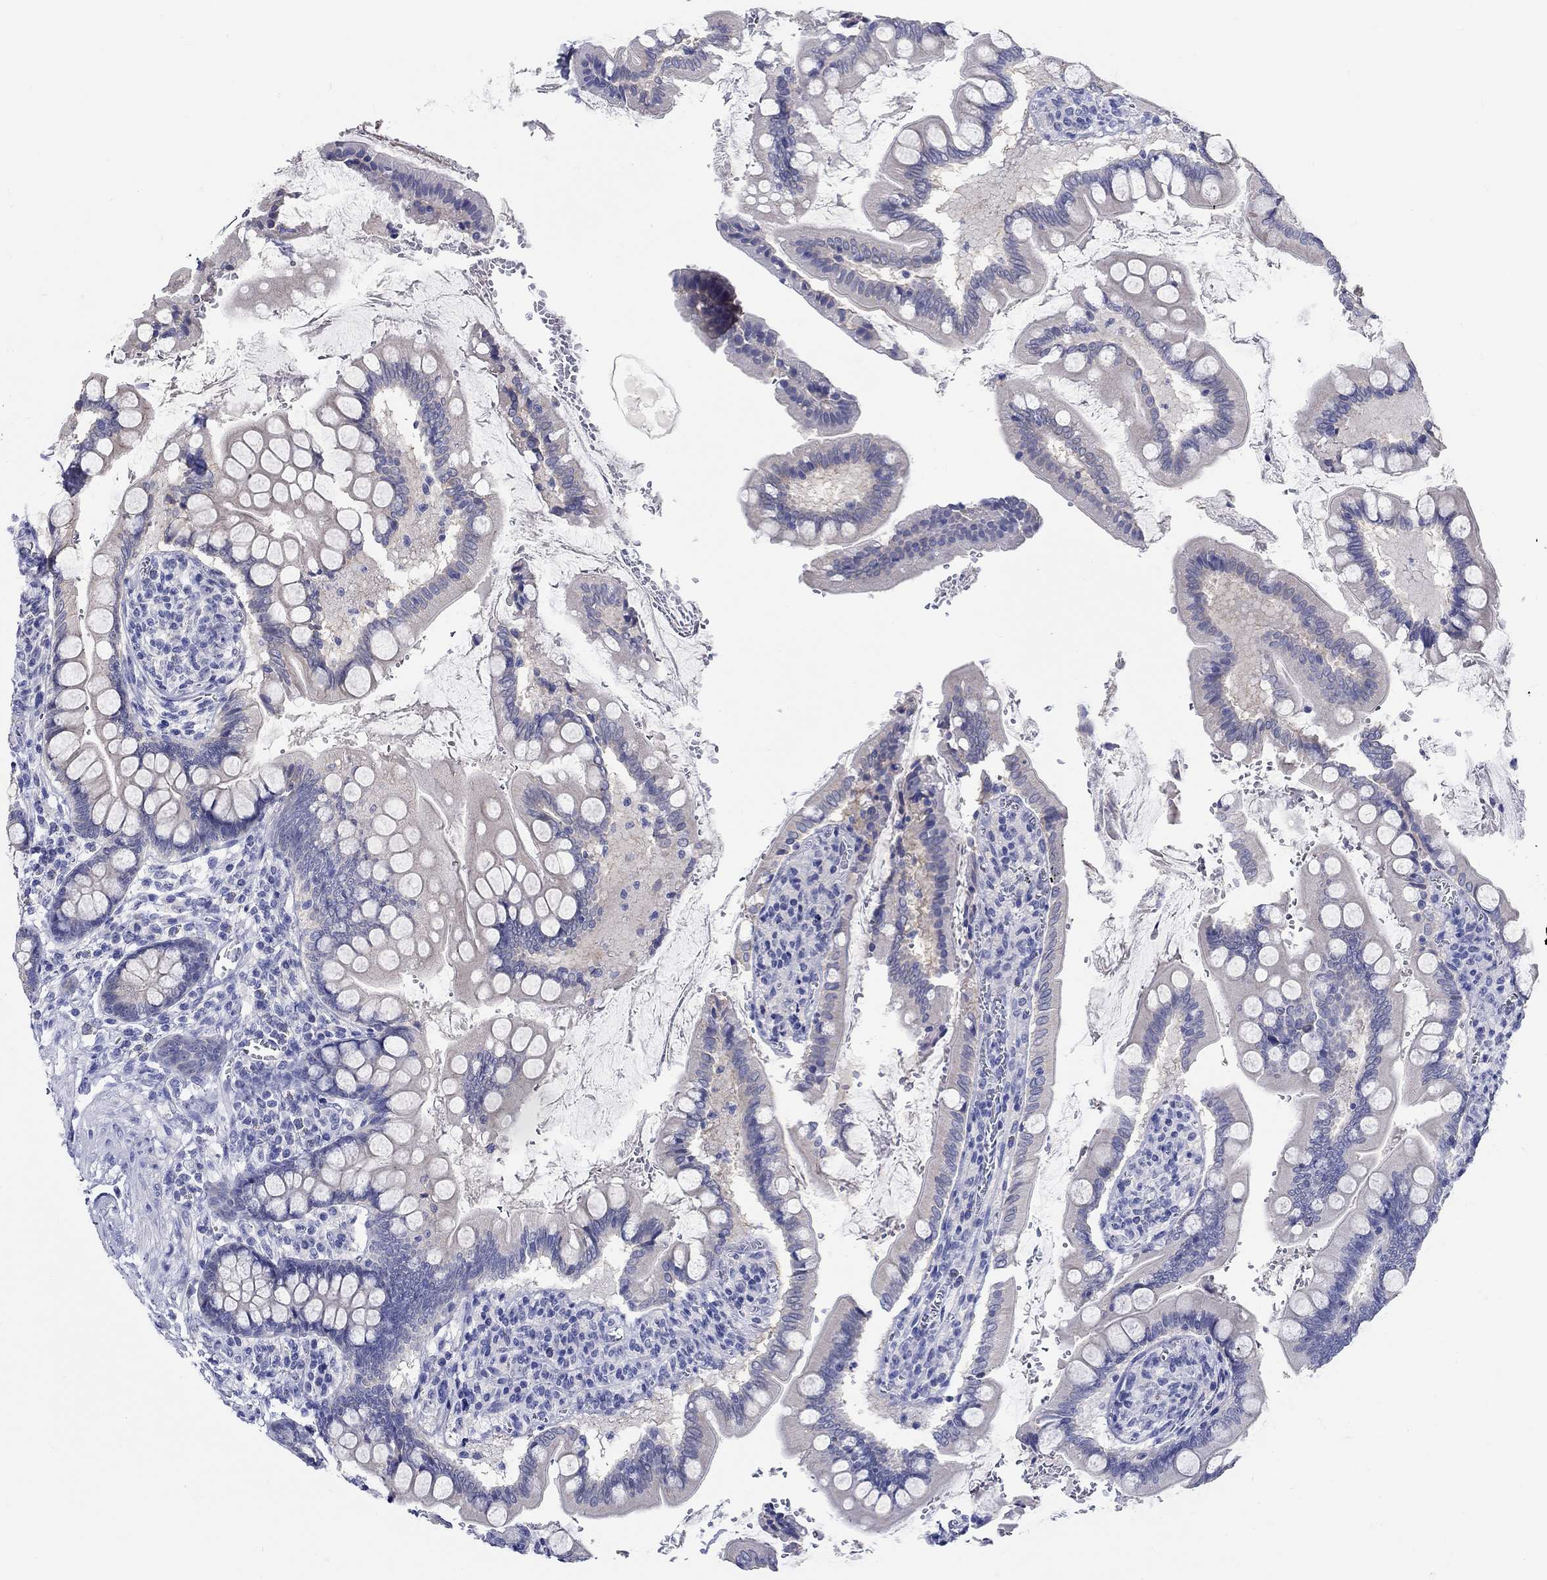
{"staining": {"intensity": "negative", "quantity": "none", "location": "none"}, "tissue": "small intestine", "cell_type": "Glandular cells", "image_type": "normal", "snomed": [{"axis": "morphology", "description": "Normal tissue, NOS"}, {"axis": "topography", "description": "Small intestine"}], "caption": "DAB immunohistochemical staining of benign small intestine shows no significant positivity in glandular cells.", "gene": "SLC30A3", "patient": {"sex": "female", "age": 56}}